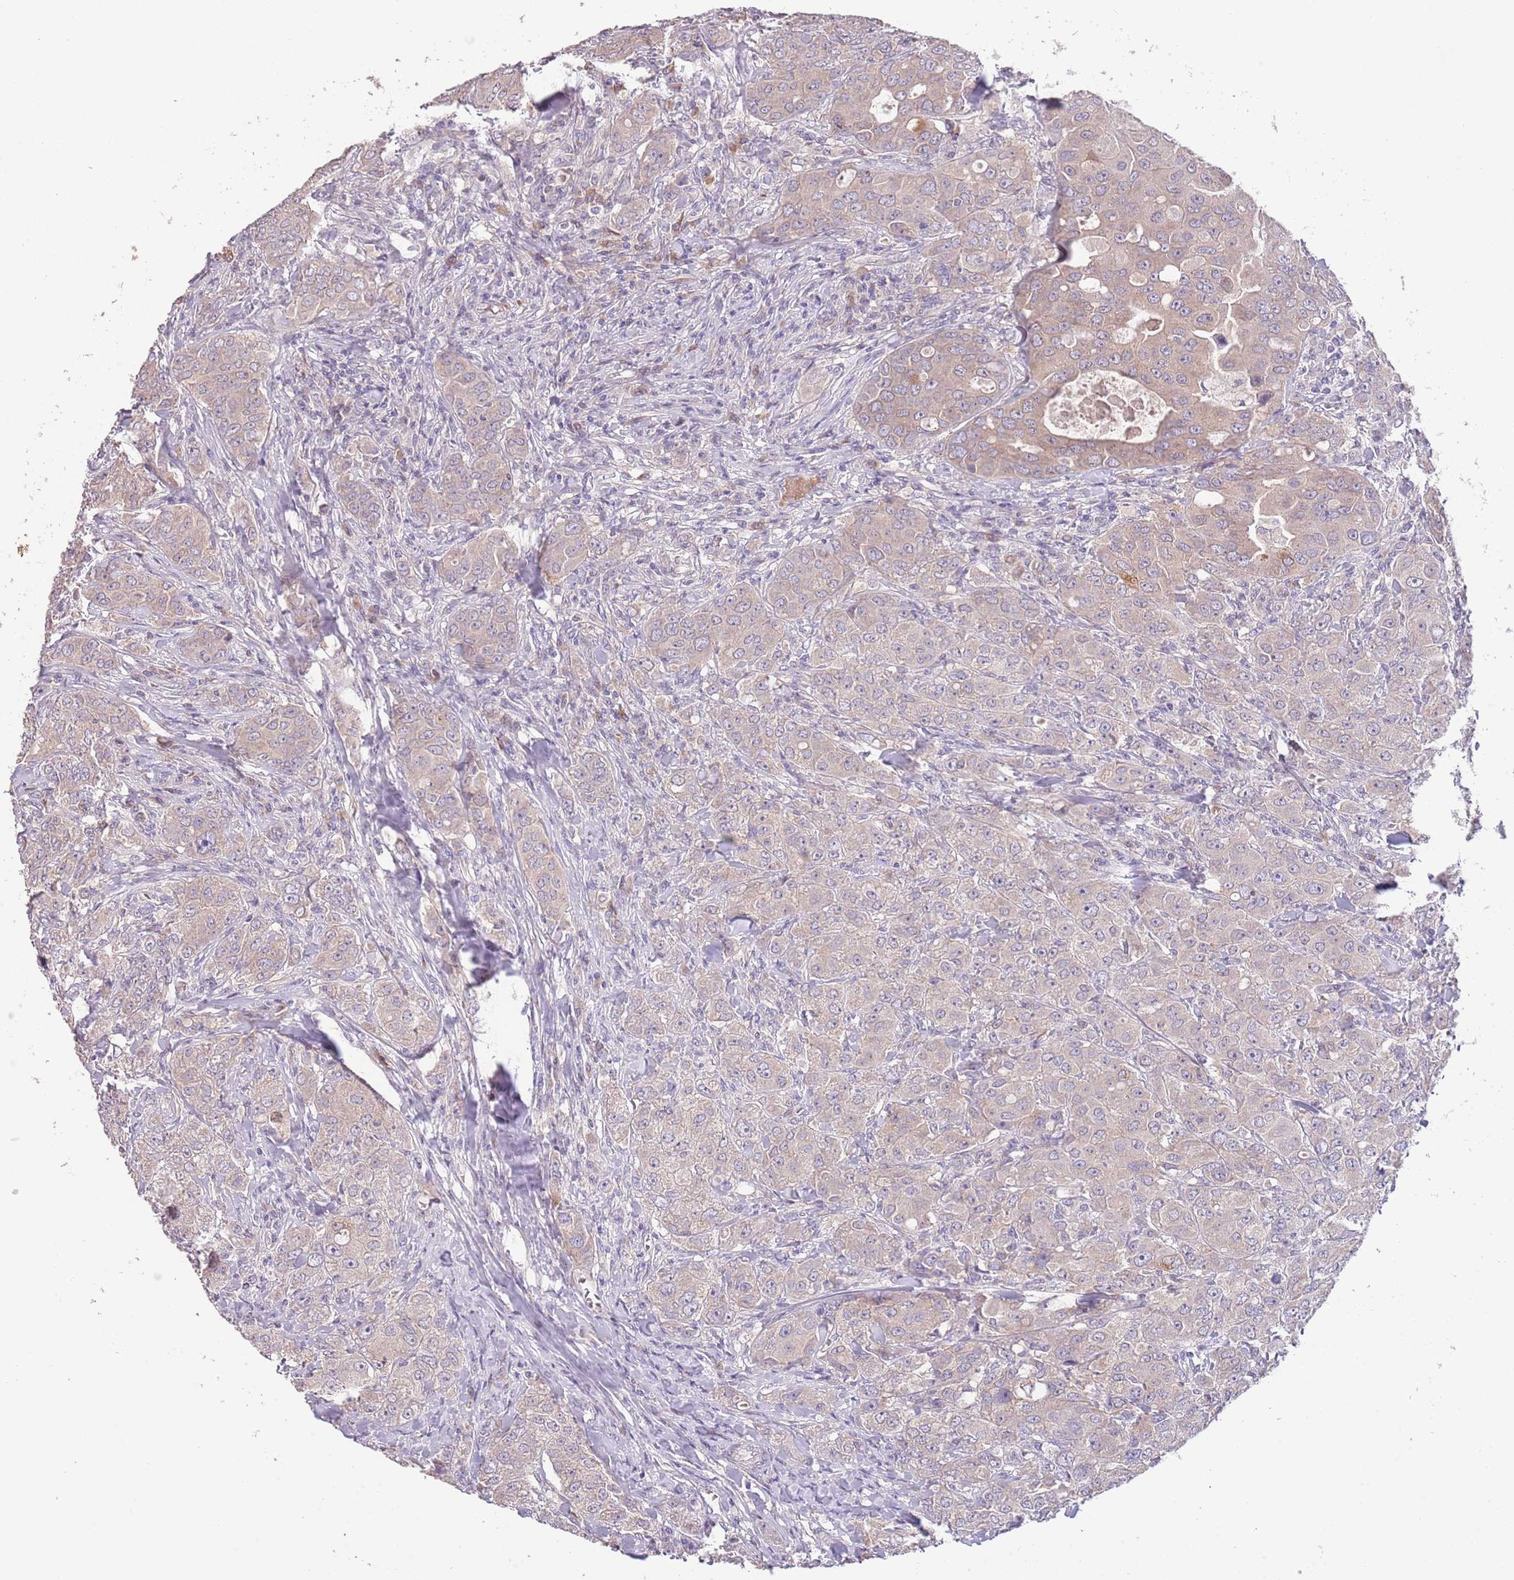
{"staining": {"intensity": "weak", "quantity": "25%-75%", "location": "cytoplasmic/membranous"}, "tissue": "breast cancer", "cell_type": "Tumor cells", "image_type": "cancer", "snomed": [{"axis": "morphology", "description": "Duct carcinoma"}, {"axis": "topography", "description": "Breast"}], "caption": "Immunohistochemistry (IHC) of breast cancer (infiltrating ductal carcinoma) exhibits low levels of weak cytoplasmic/membranous positivity in approximately 25%-75% of tumor cells.", "gene": "ZNF658", "patient": {"sex": "female", "age": 43}}